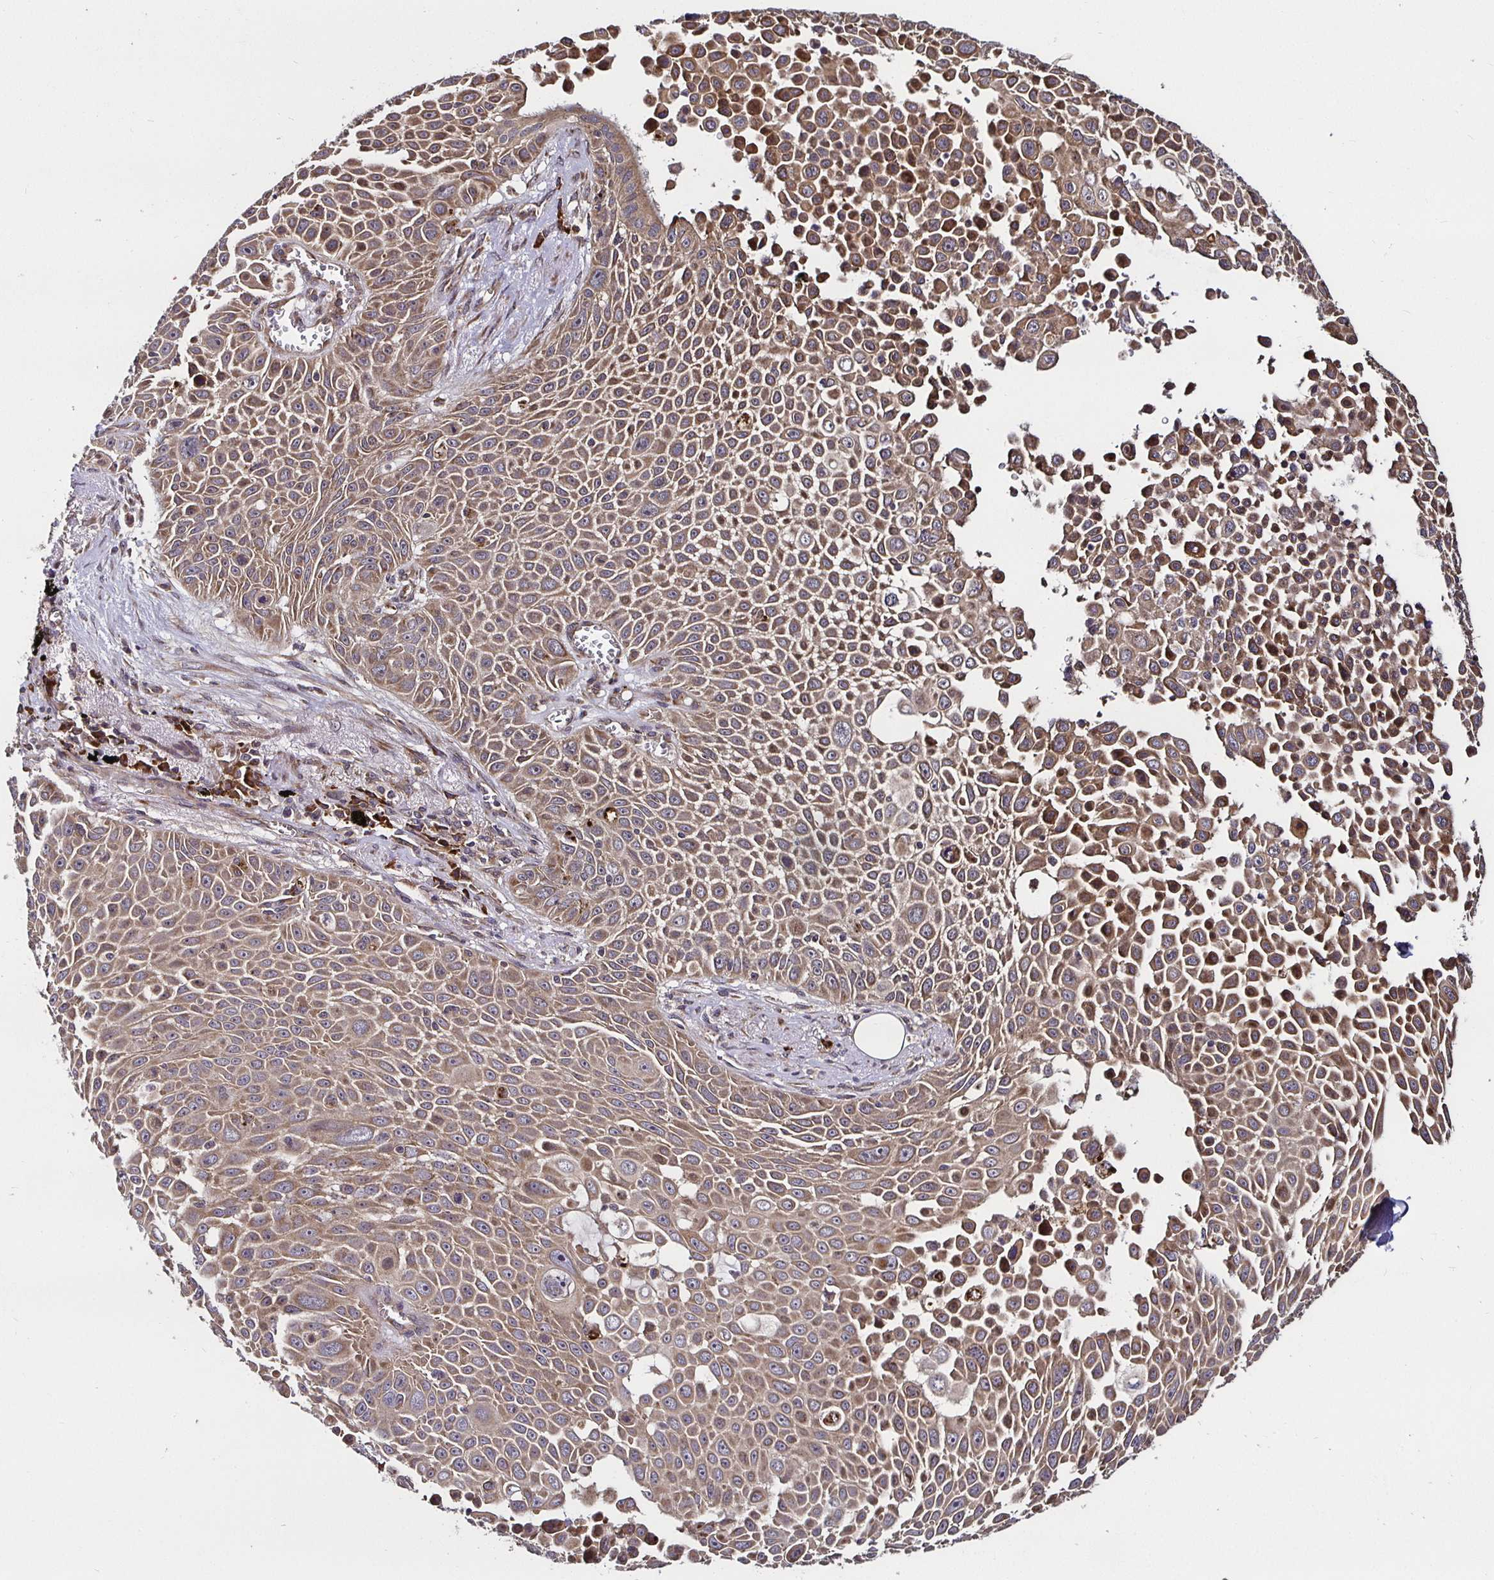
{"staining": {"intensity": "moderate", "quantity": ">75%", "location": "cytoplasmic/membranous"}, "tissue": "lung cancer", "cell_type": "Tumor cells", "image_type": "cancer", "snomed": [{"axis": "morphology", "description": "Squamous cell carcinoma, NOS"}, {"axis": "morphology", "description": "Squamous cell carcinoma, metastatic, NOS"}, {"axis": "topography", "description": "Lymph node"}, {"axis": "topography", "description": "Lung"}], "caption": "A histopathology image of metastatic squamous cell carcinoma (lung) stained for a protein exhibits moderate cytoplasmic/membranous brown staining in tumor cells. The protein of interest is stained brown, and the nuclei are stained in blue (DAB IHC with brightfield microscopy, high magnification).", "gene": "MLST8", "patient": {"sex": "female", "age": 62}}